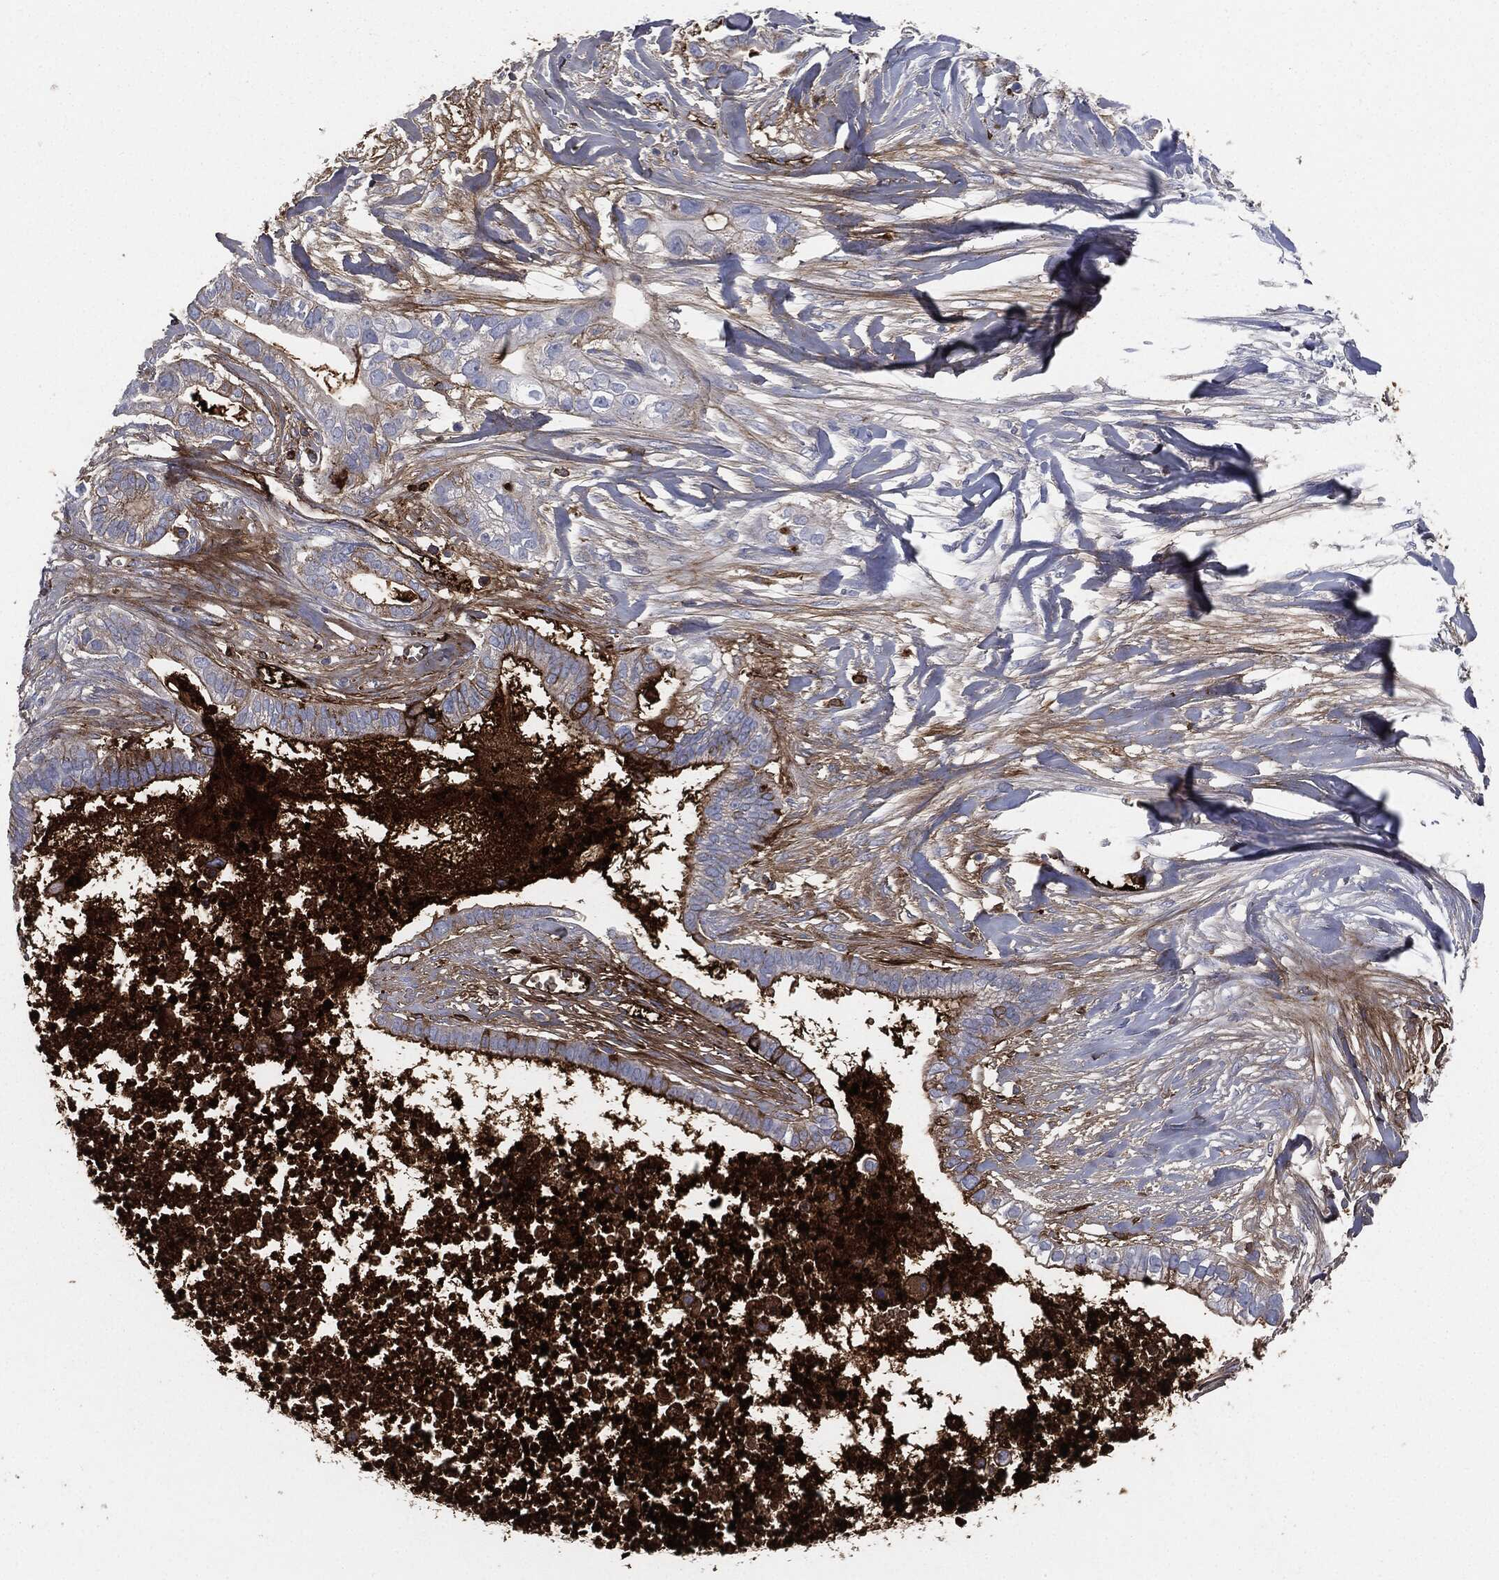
{"staining": {"intensity": "strong", "quantity": "<25%", "location": "cytoplasmic/membranous"}, "tissue": "pancreatic cancer", "cell_type": "Tumor cells", "image_type": "cancer", "snomed": [{"axis": "morphology", "description": "Adenocarcinoma, NOS"}, {"axis": "topography", "description": "Pancreas"}], "caption": "Protein expression analysis of human pancreatic cancer (adenocarcinoma) reveals strong cytoplasmic/membranous positivity in approximately <25% of tumor cells.", "gene": "APOB", "patient": {"sex": "male", "age": 61}}